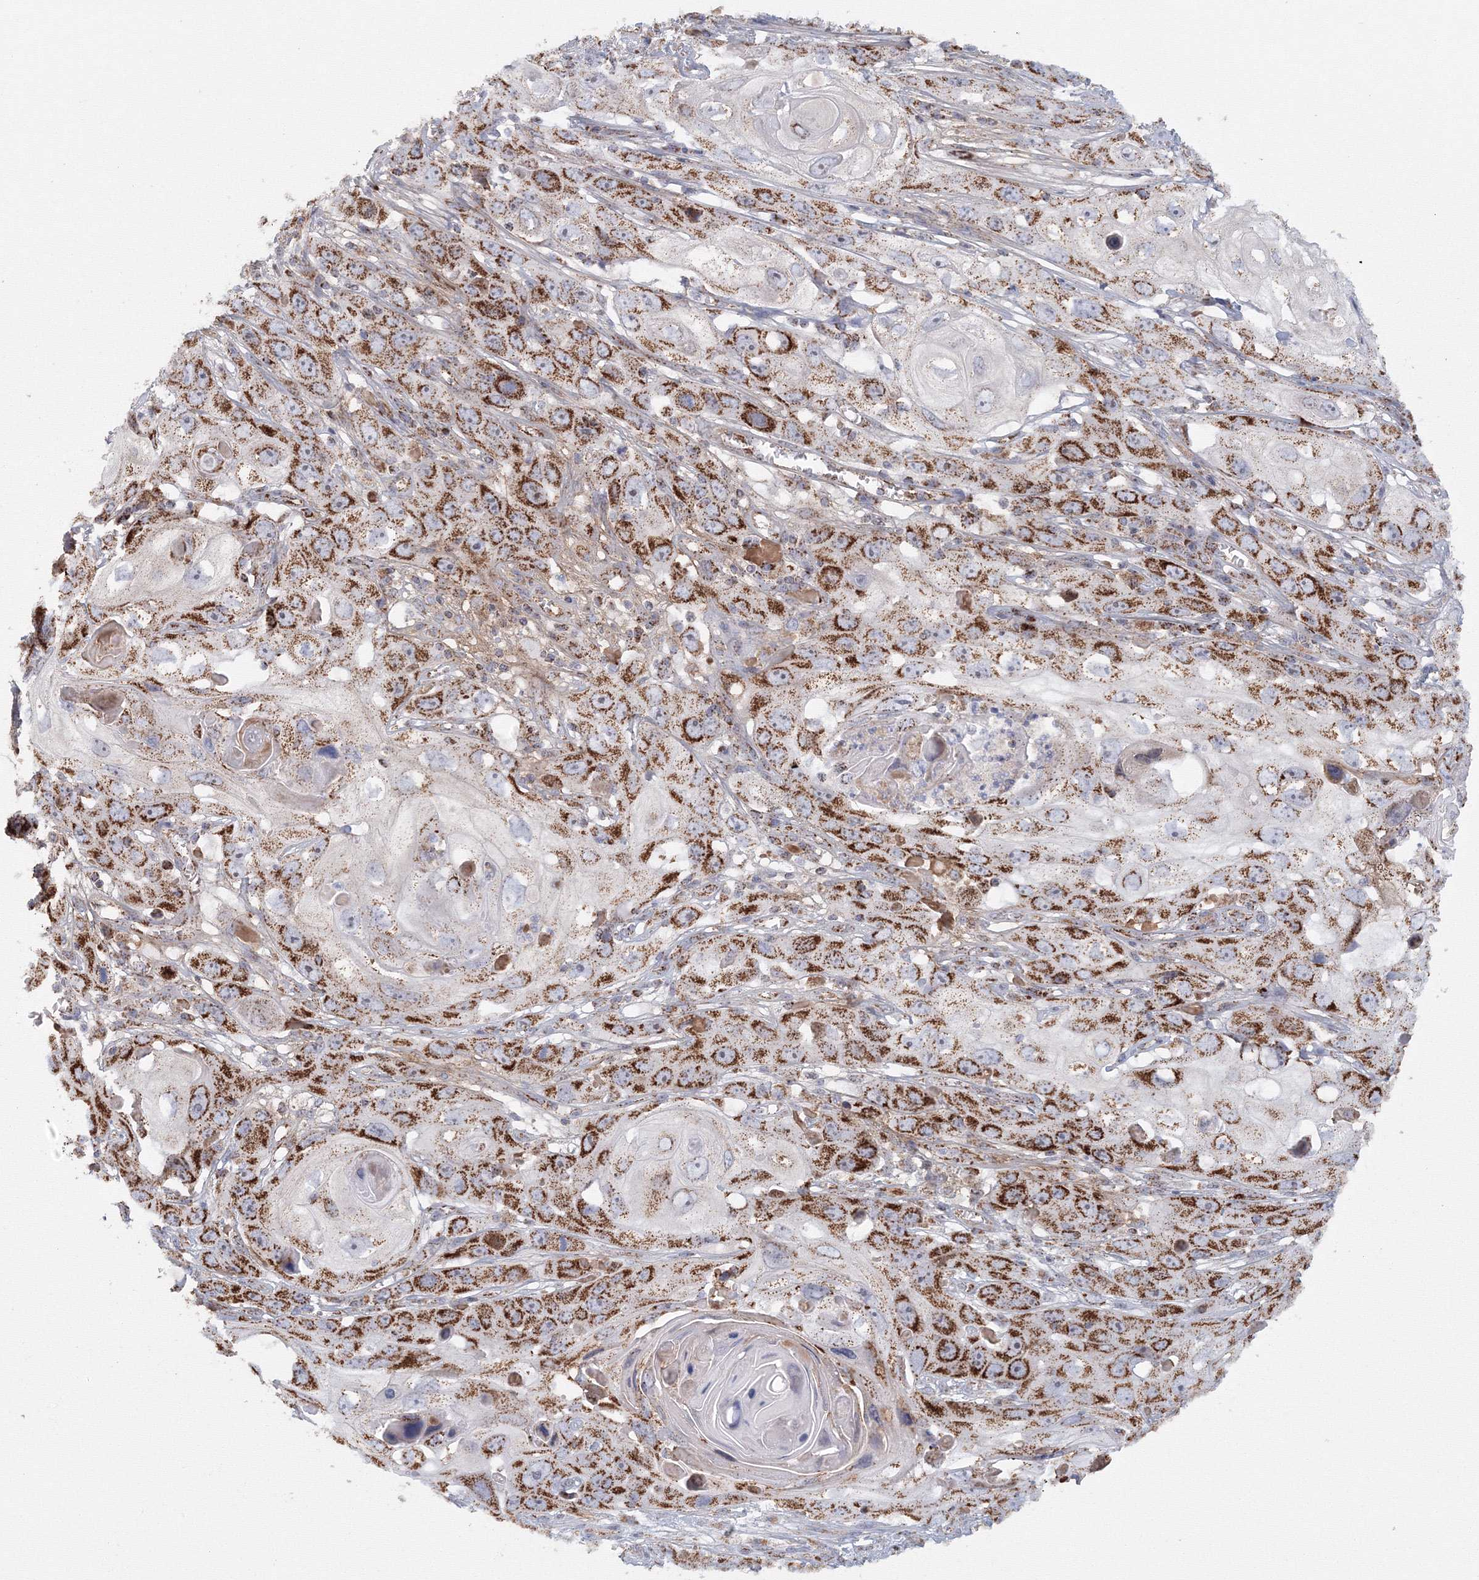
{"staining": {"intensity": "strong", "quantity": ">75%", "location": "cytoplasmic/membranous"}, "tissue": "skin cancer", "cell_type": "Tumor cells", "image_type": "cancer", "snomed": [{"axis": "morphology", "description": "Squamous cell carcinoma, NOS"}, {"axis": "topography", "description": "Skin"}], "caption": "Human skin cancer (squamous cell carcinoma) stained with a protein marker shows strong staining in tumor cells.", "gene": "GRPEL1", "patient": {"sex": "male", "age": 55}}